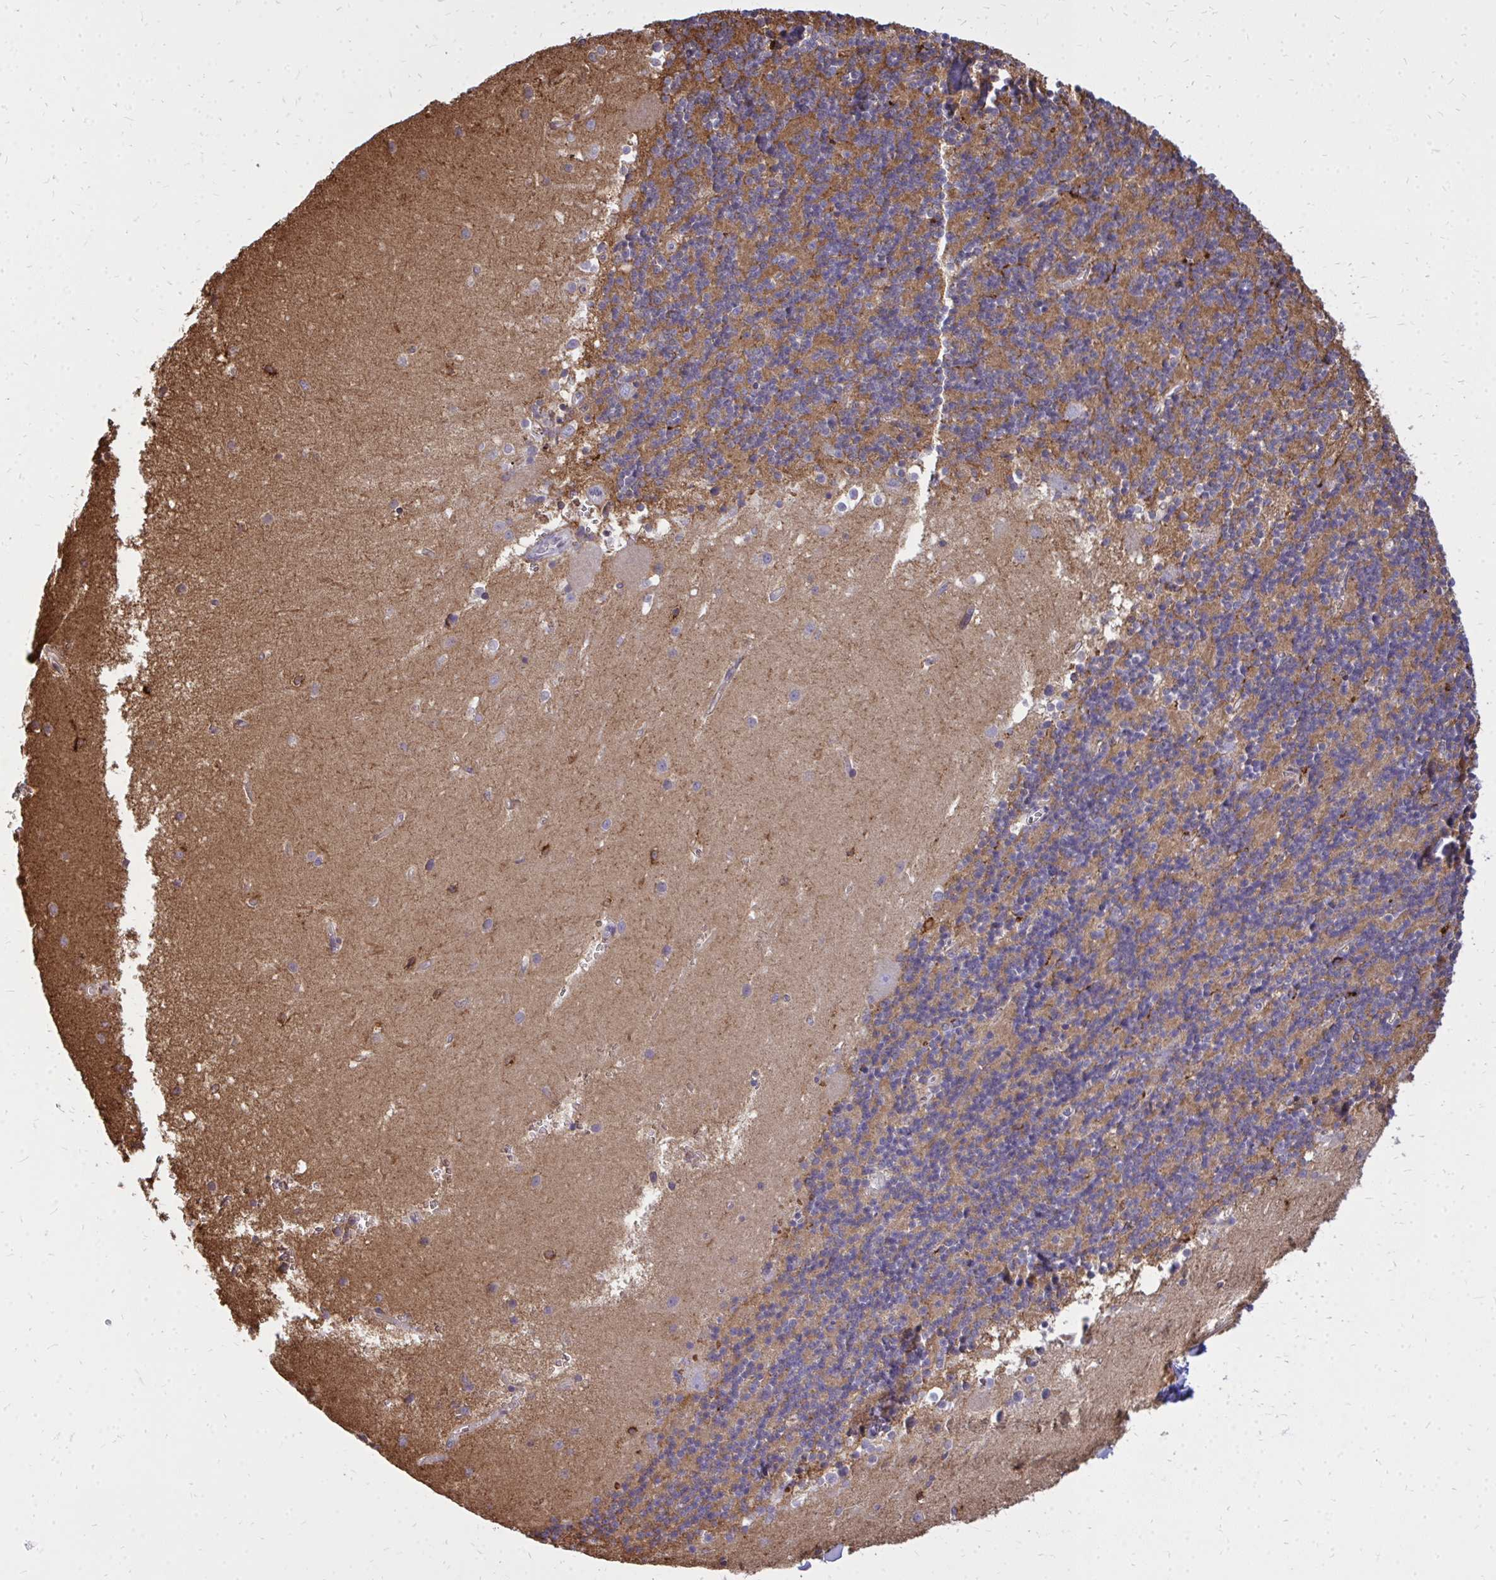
{"staining": {"intensity": "moderate", "quantity": "25%-75%", "location": "cytoplasmic/membranous"}, "tissue": "cerebellum", "cell_type": "Cells in granular layer", "image_type": "normal", "snomed": [{"axis": "morphology", "description": "Normal tissue, NOS"}, {"axis": "topography", "description": "Cerebellum"}], "caption": "Moderate cytoplasmic/membranous positivity is appreciated in about 25%-75% of cells in granular layer in benign cerebellum. The staining was performed using DAB (3,3'-diaminobenzidine) to visualize the protein expression in brown, while the nuclei were stained in blue with hematoxylin (Magnification: 20x).", "gene": "MARCKSL1", "patient": {"sex": "male", "age": 54}}